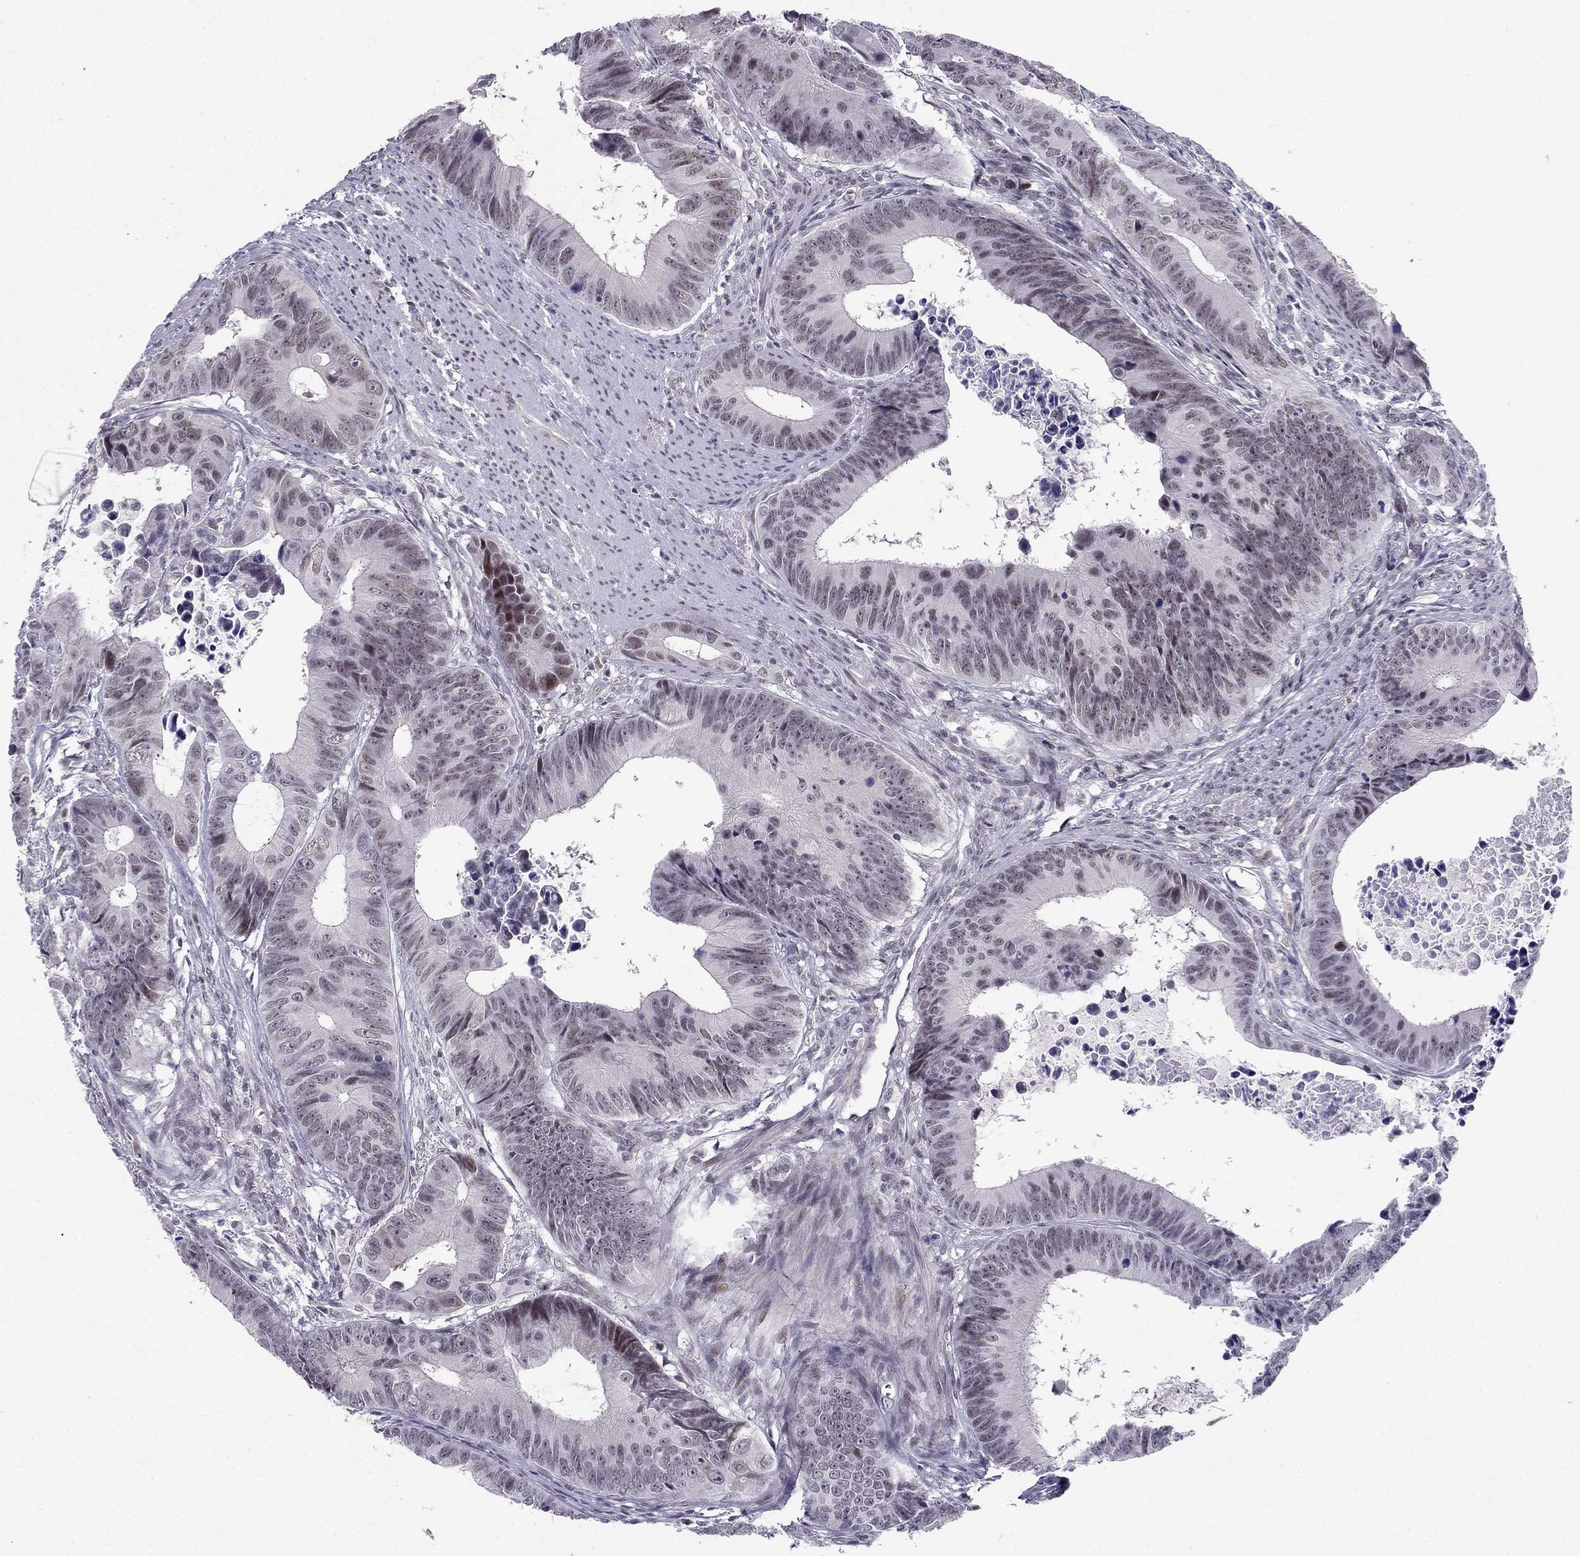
{"staining": {"intensity": "negative", "quantity": "none", "location": "none"}, "tissue": "colorectal cancer", "cell_type": "Tumor cells", "image_type": "cancer", "snomed": [{"axis": "morphology", "description": "Adenocarcinoma, NOS"}, {"axis": "topography", "description": "Colon"}], "caption": "There is no significant positivity in tumor cells of colorectal adenocarcinoma.", "gene": "RPRD2", "patient": {"sex": "female", "age": 87}}